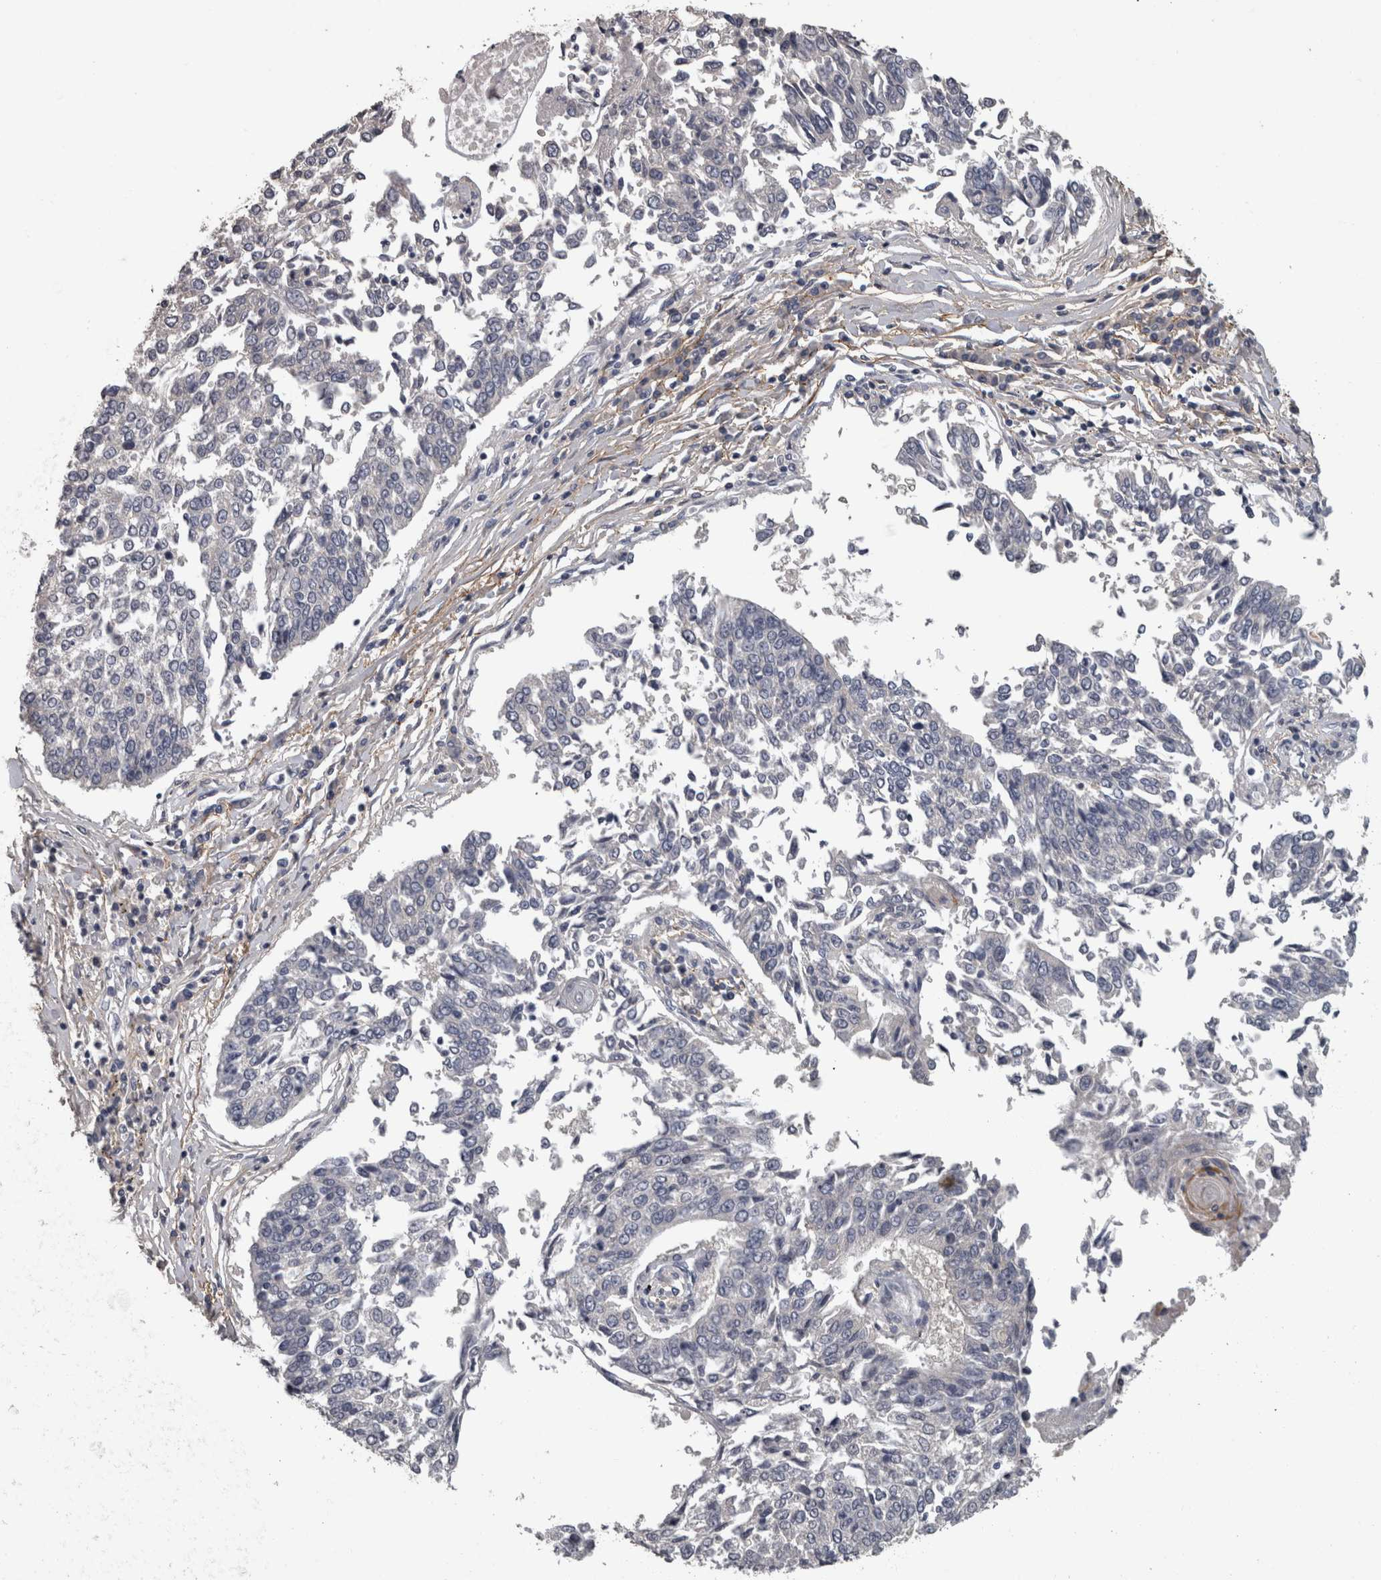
{"staining": {"intensity": "negative", "quantity": "none", "location": "none"}, "tissue": "lung cancer", "cell_type": "Tumor cells", "image_type": "cancer", "snomed": [{"axis": "morphology", "description": "Normal tissue, NOS"}, {"axis": "morphology", "description": "Squamous cell carcinoma, NOS"}, {"axis": "topography", "description": "Cartilage tissue"}, {"axis": "topography", "description": "Bronchus"}, {"axis": "topography", "description": "Lung"}, {"axis": "topography", "description": "Peripheral nerve tissue"}], "caption": "The micrograph reveals no significant positivity in tumor cells of lung cancer. (DAB (3,3'-diaminobenzidine) immunohistochemistry visualized using brightfield microscopy, high magnification).", "gene": "EFEMP2", "patient": {"sex": "female", "age": 49}}